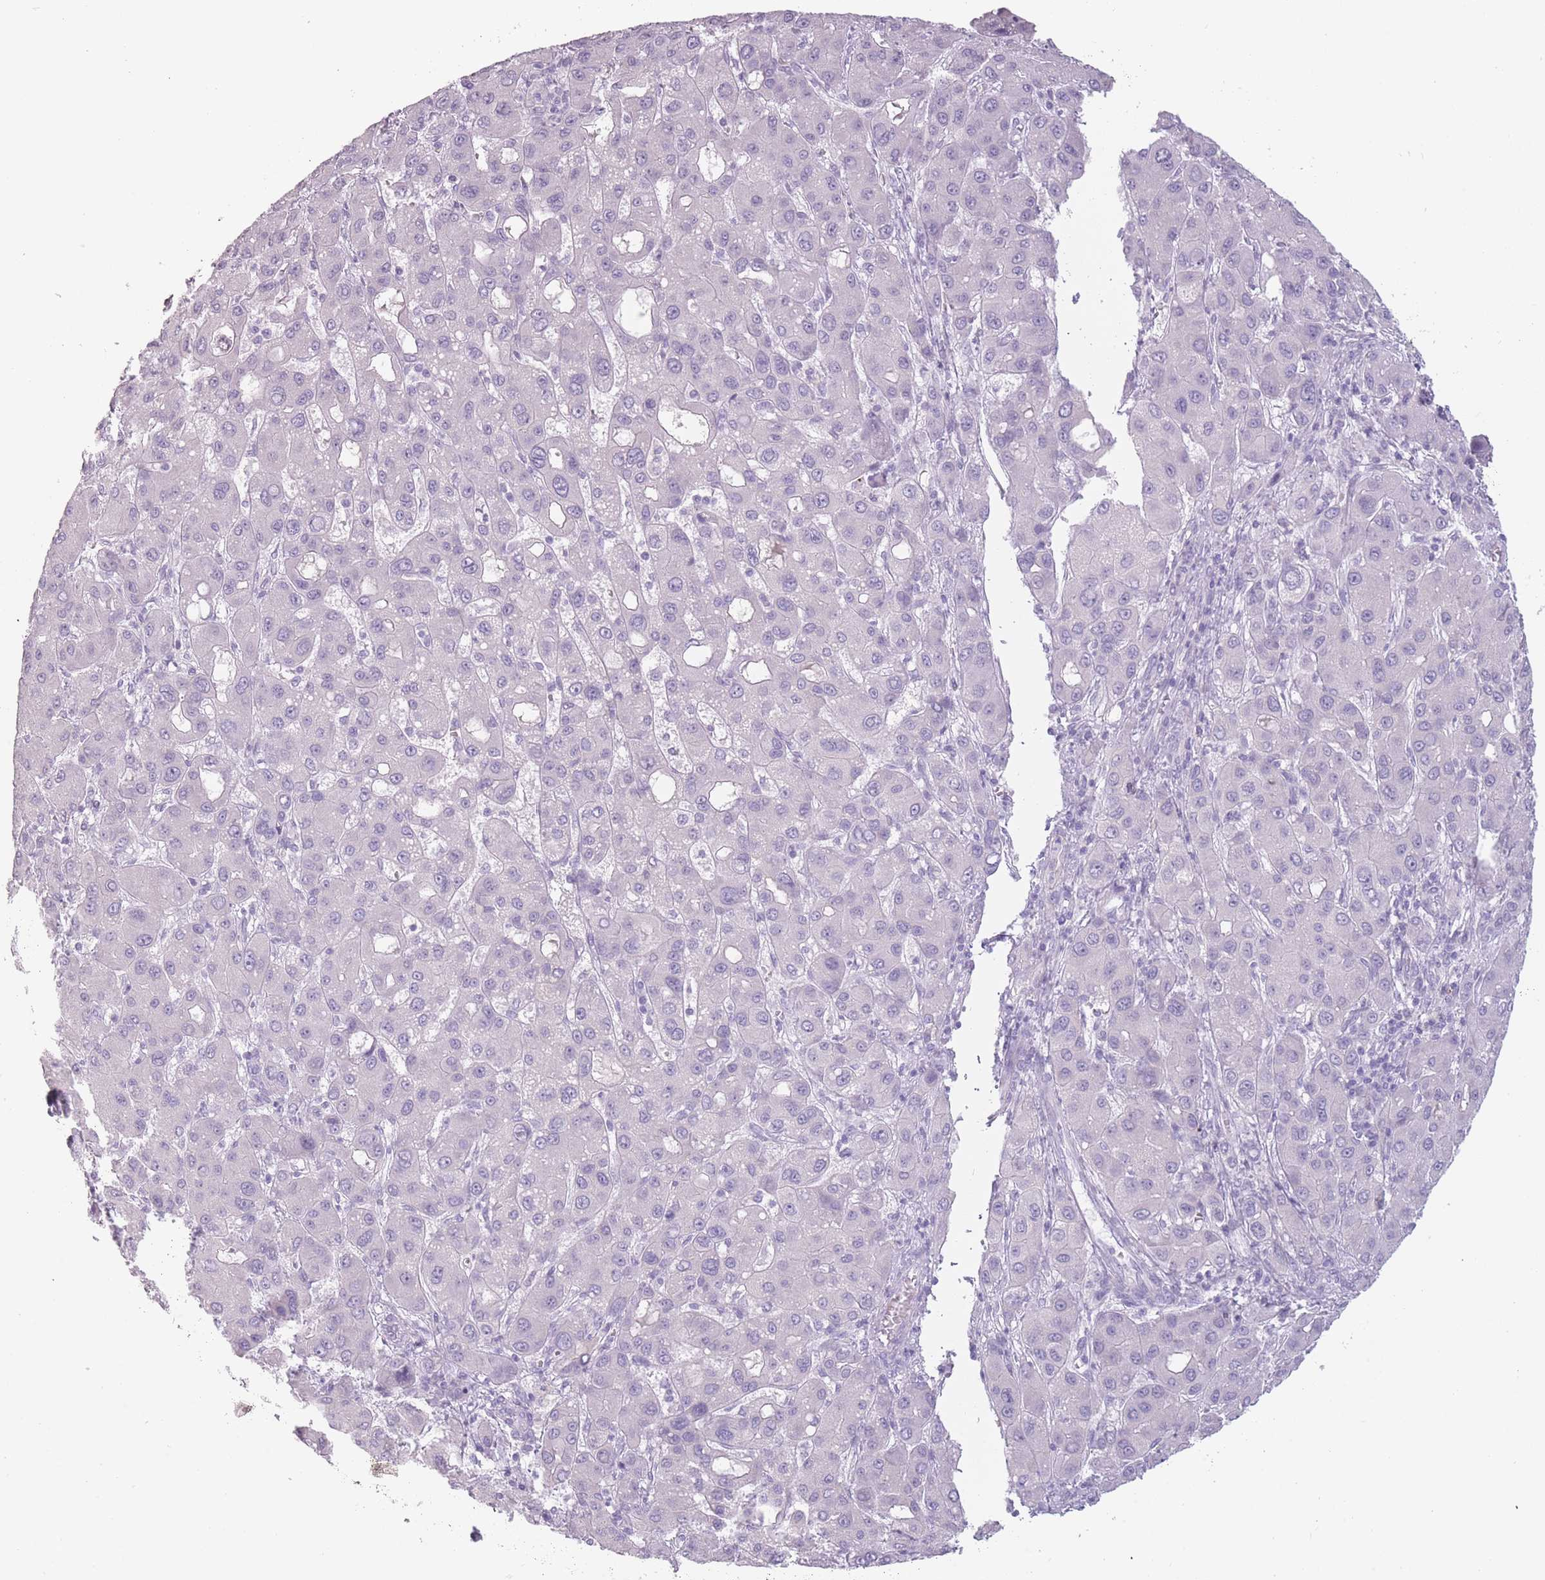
{"staining": {"intensity": "negative", "quantity": "none", "location": "none"}, "tissue": "liver cancer", "cell_type": "Tumor cells", "image_type": "cancer", "snomed": [{"axis": "morphology", "description": "Carcinoma, Hepatocellular, NOS"}, {"axis": "topography", "description": "Liver"}], "caption": "This is an immunohistochemistry (IHC) photomicrograph of liver cancer (hepatocellular carcinoma). There is no expression in tumor cells.", "gene": "PPFIA3", "patient": {"sex": "male", "age": 55}}